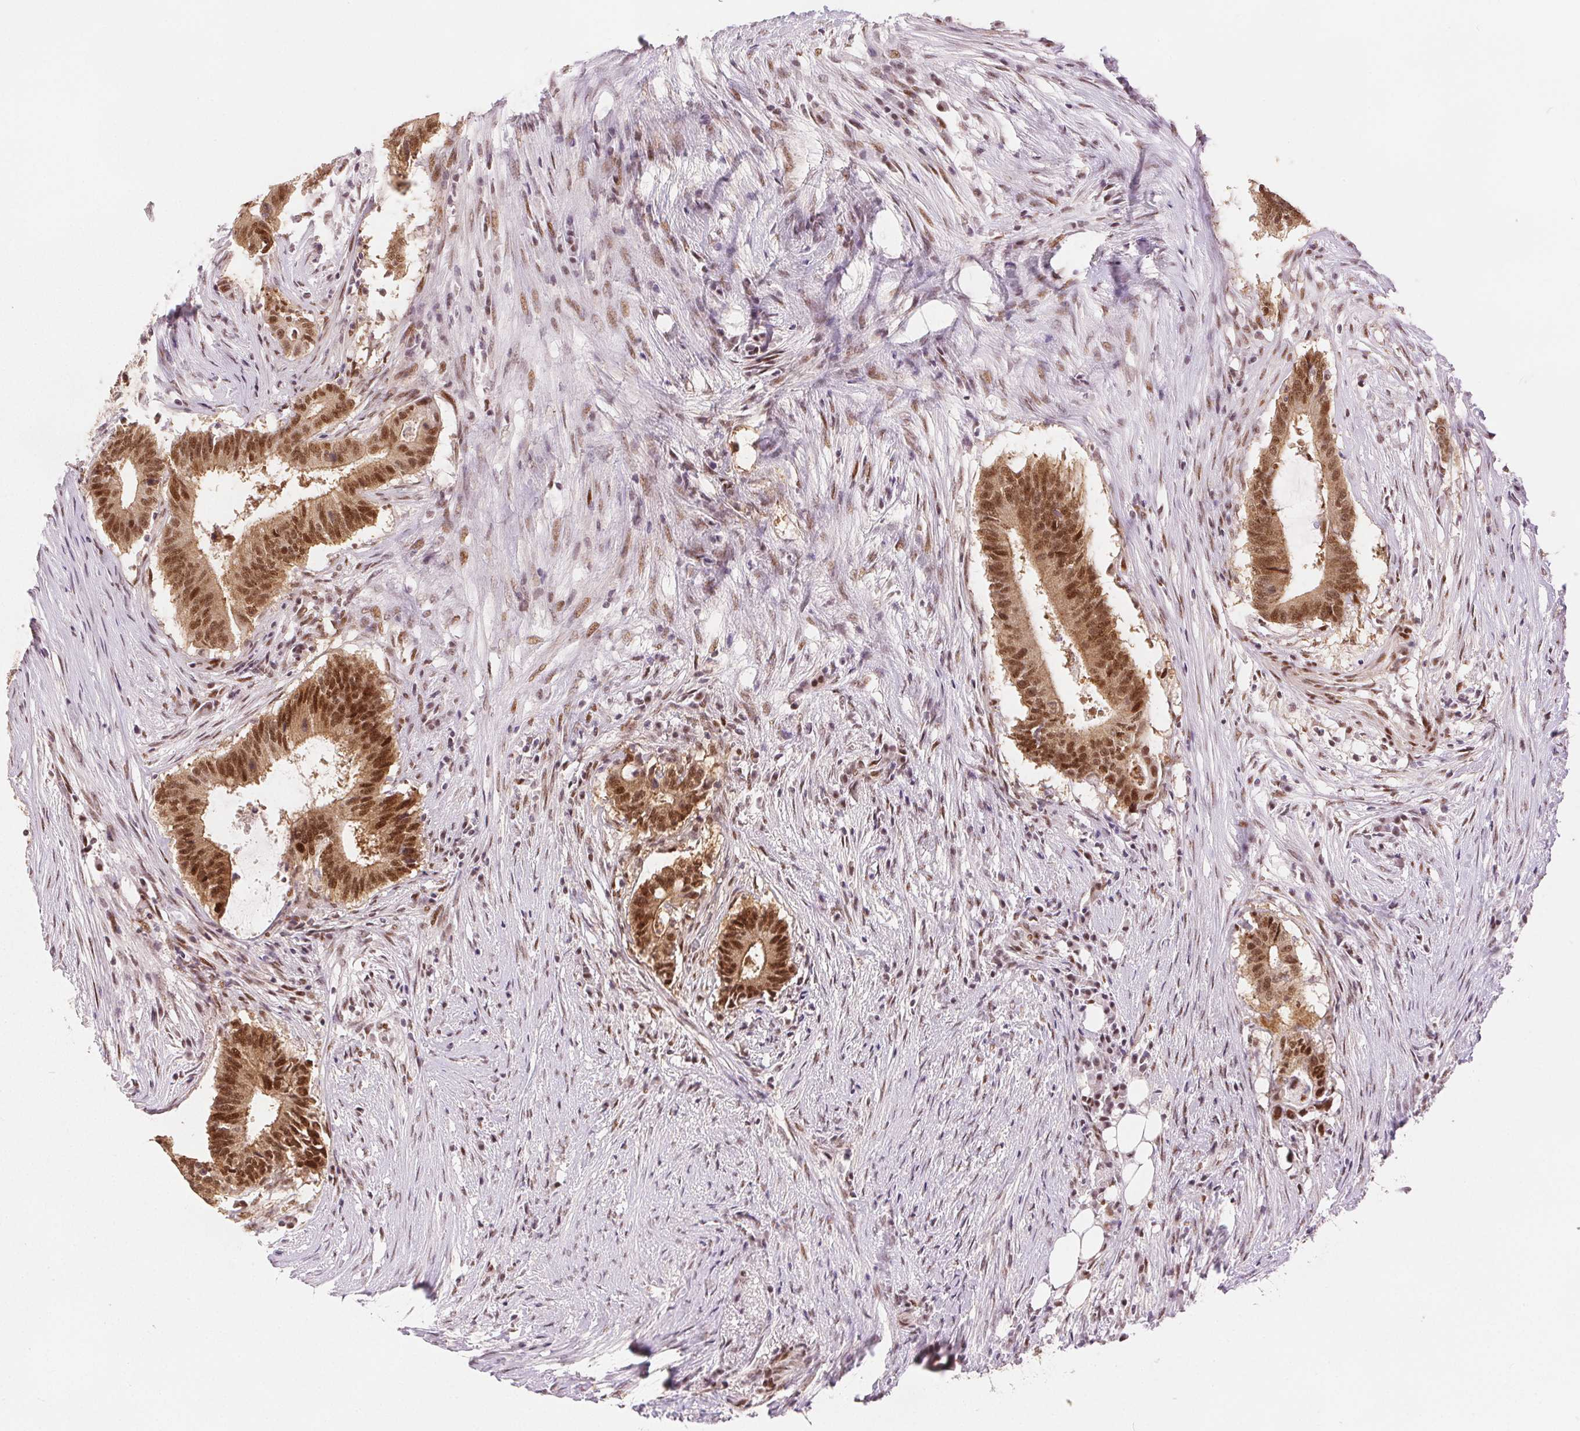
{"staining": {"intensity": "moderate", "quantity": ">75%", "location": "nuclear"}, "tissue": "colorectal cancer", "cell_type": "Tumor cells", "image_type": "cancer", "snomed": [{"axis": "morphology", "description": "Adenocarcinoma, NOS"}, {"axis": "topography", "description": "Colon"}], "caption": "Protein expression analysis of adenocarcinoma (colorectal) exhibits moderate nuclear staining in about >75% of tumor cells. Immunohistochemistry stains the protein of interest in brown and the nuclei are stained blue.", "gene": "ZNF703", "patient": {"sex": "female", "age": 43}}